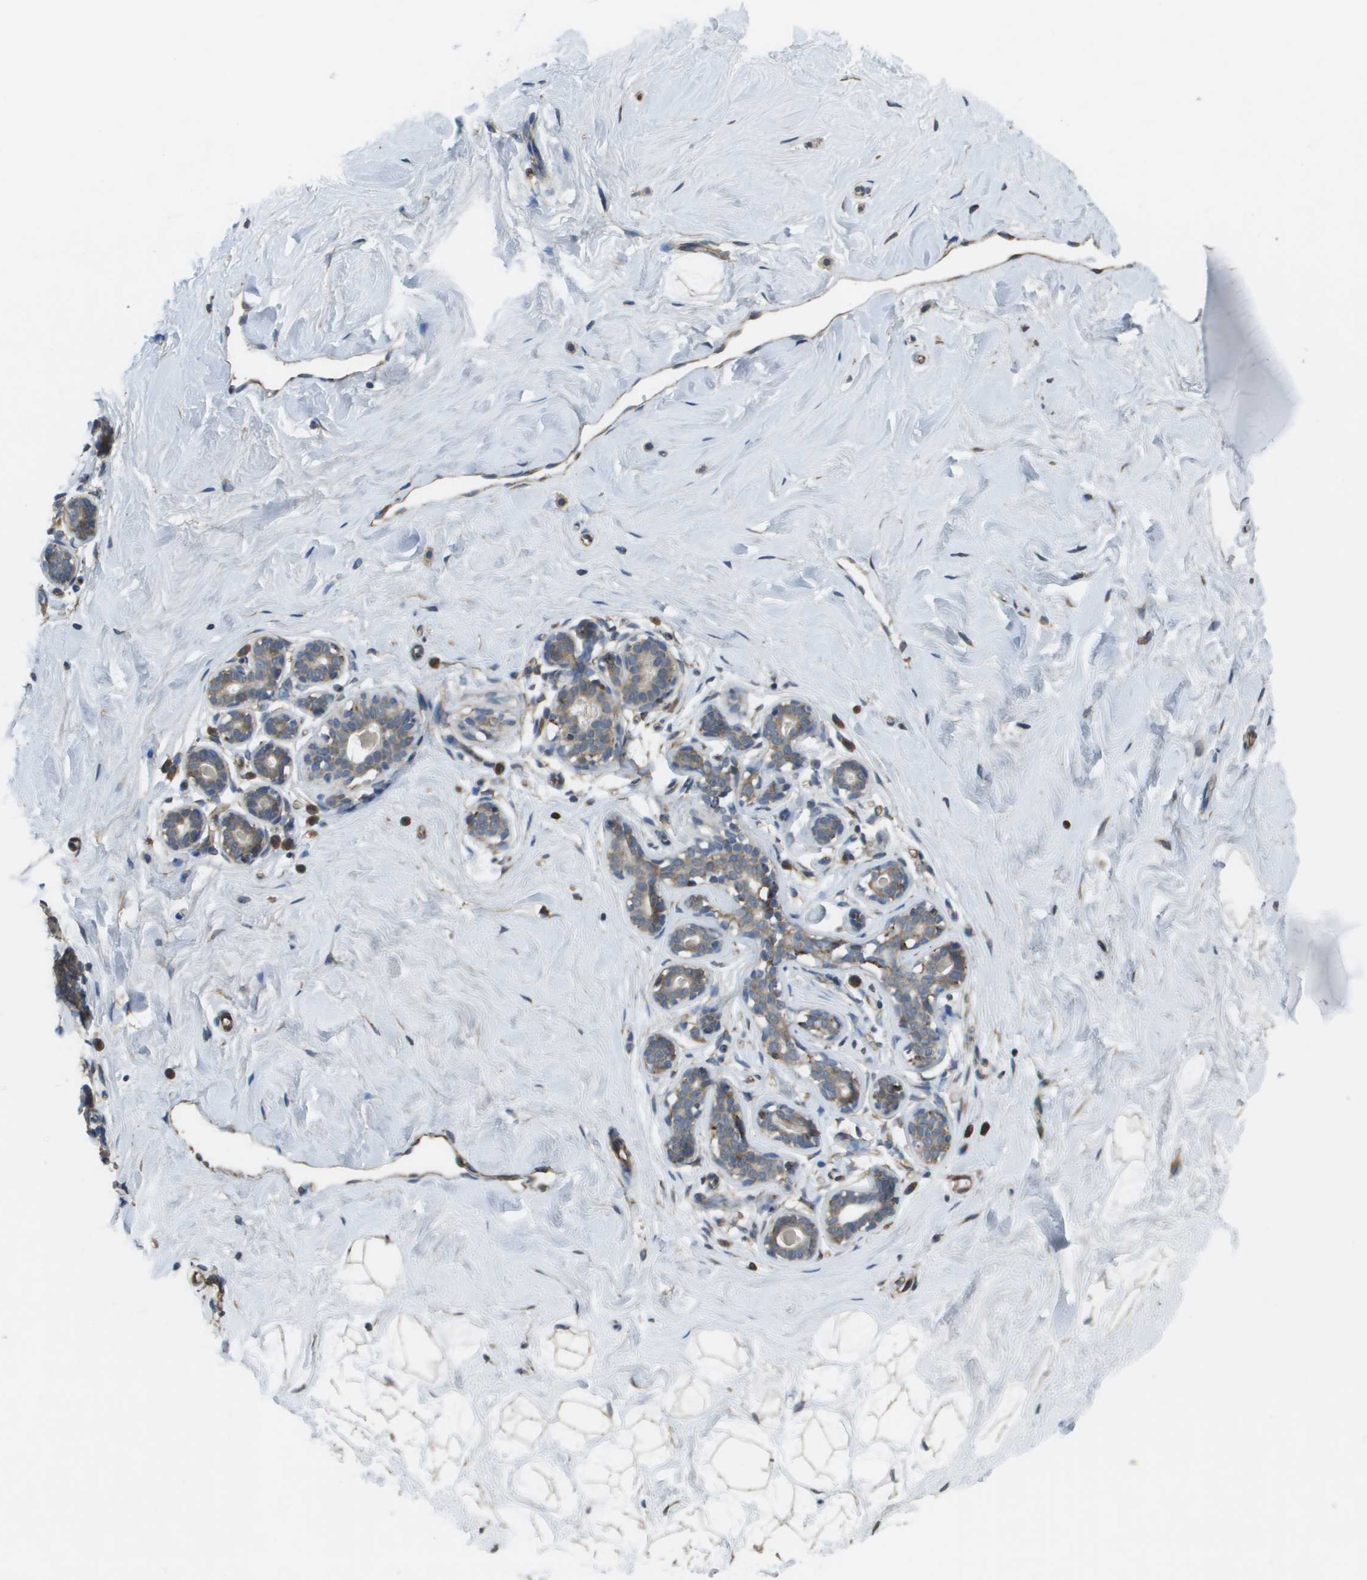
{"staining": {"intensity": "weak", "quantity": ">75%", "location": "cytoplasmic/membranous"}, "tissue": "breast", "cell_type": "Adipocytes", "image_type": "normal", "snomed": [{"axis": "morphology", "description": "Normal tissue, NOS"}, {"axis": "topography", "description": "Breast"}], "caption": "High-magnification brightfield microscopy of benign breast stained with DAB (3,3'-diaminobenzidine) (brown) and counterstained with hematoxylin (blue). adipocytes exhibit weak cytoplasmic/membranous staining is identified in approximately>75% of cells. (Stains: DAB in brown, nuclei in blue, Microscopy: brightfield microscopy at high magnification).", "gene": "CLCN2", "patient": {"sex": "female", "age": 23}}